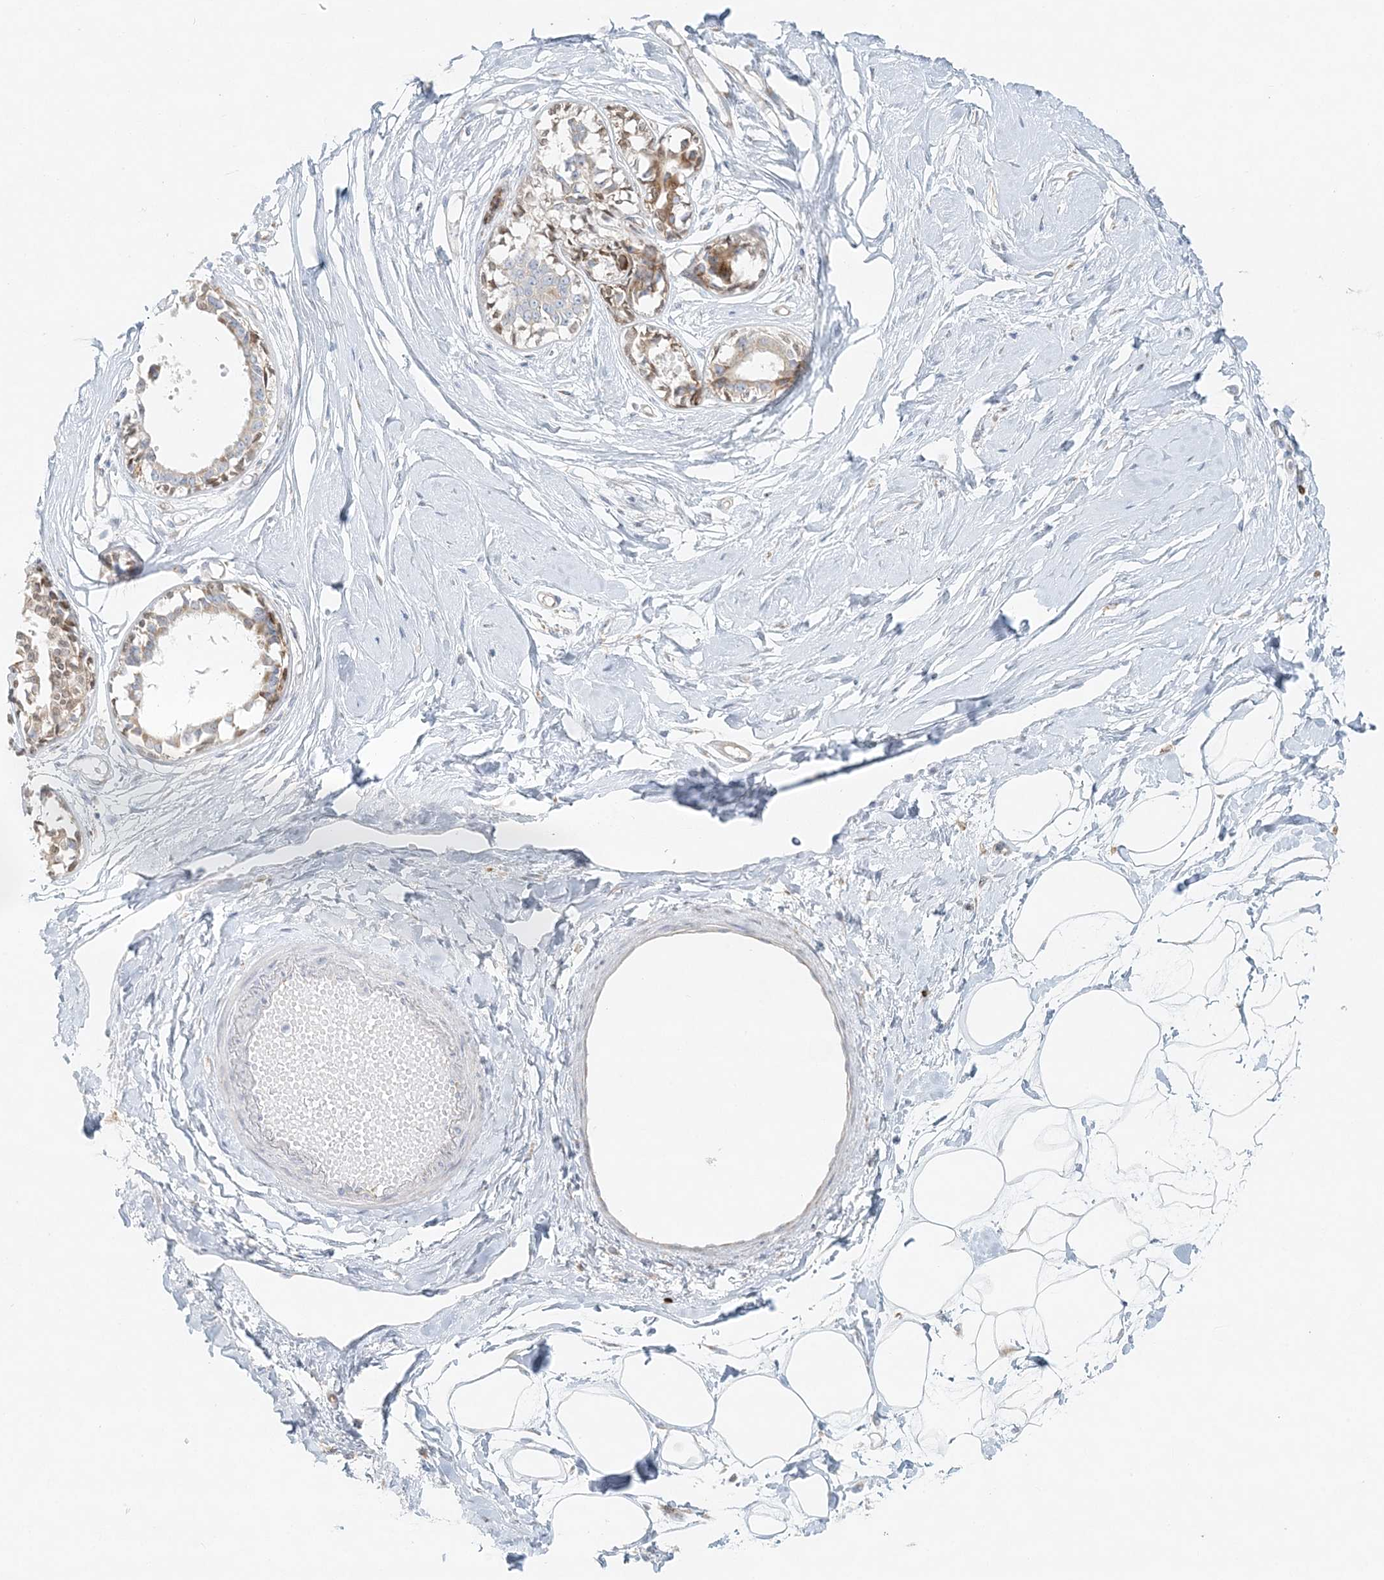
{"staining": {"intensity": "negative", "quantity": "none", "location": "none"}, "tissue": "breast", "cell_type": "Adipocytes", "image_type": "normal", "snomed": [{"axis": "morphology", "description": "Normal tissue, NOS"}, {"axis": "topography", "description": "Breast"}], "caption": "A high-resolution micrograph shows immunohistochemistry staining of normal breast, which displays no significant positivity in adipocytes. (Immunohistochemistry, brightfield microscopy, high magnification).", "gene": "STK11IP", "patient": {"sex": "female", "age": 45}}